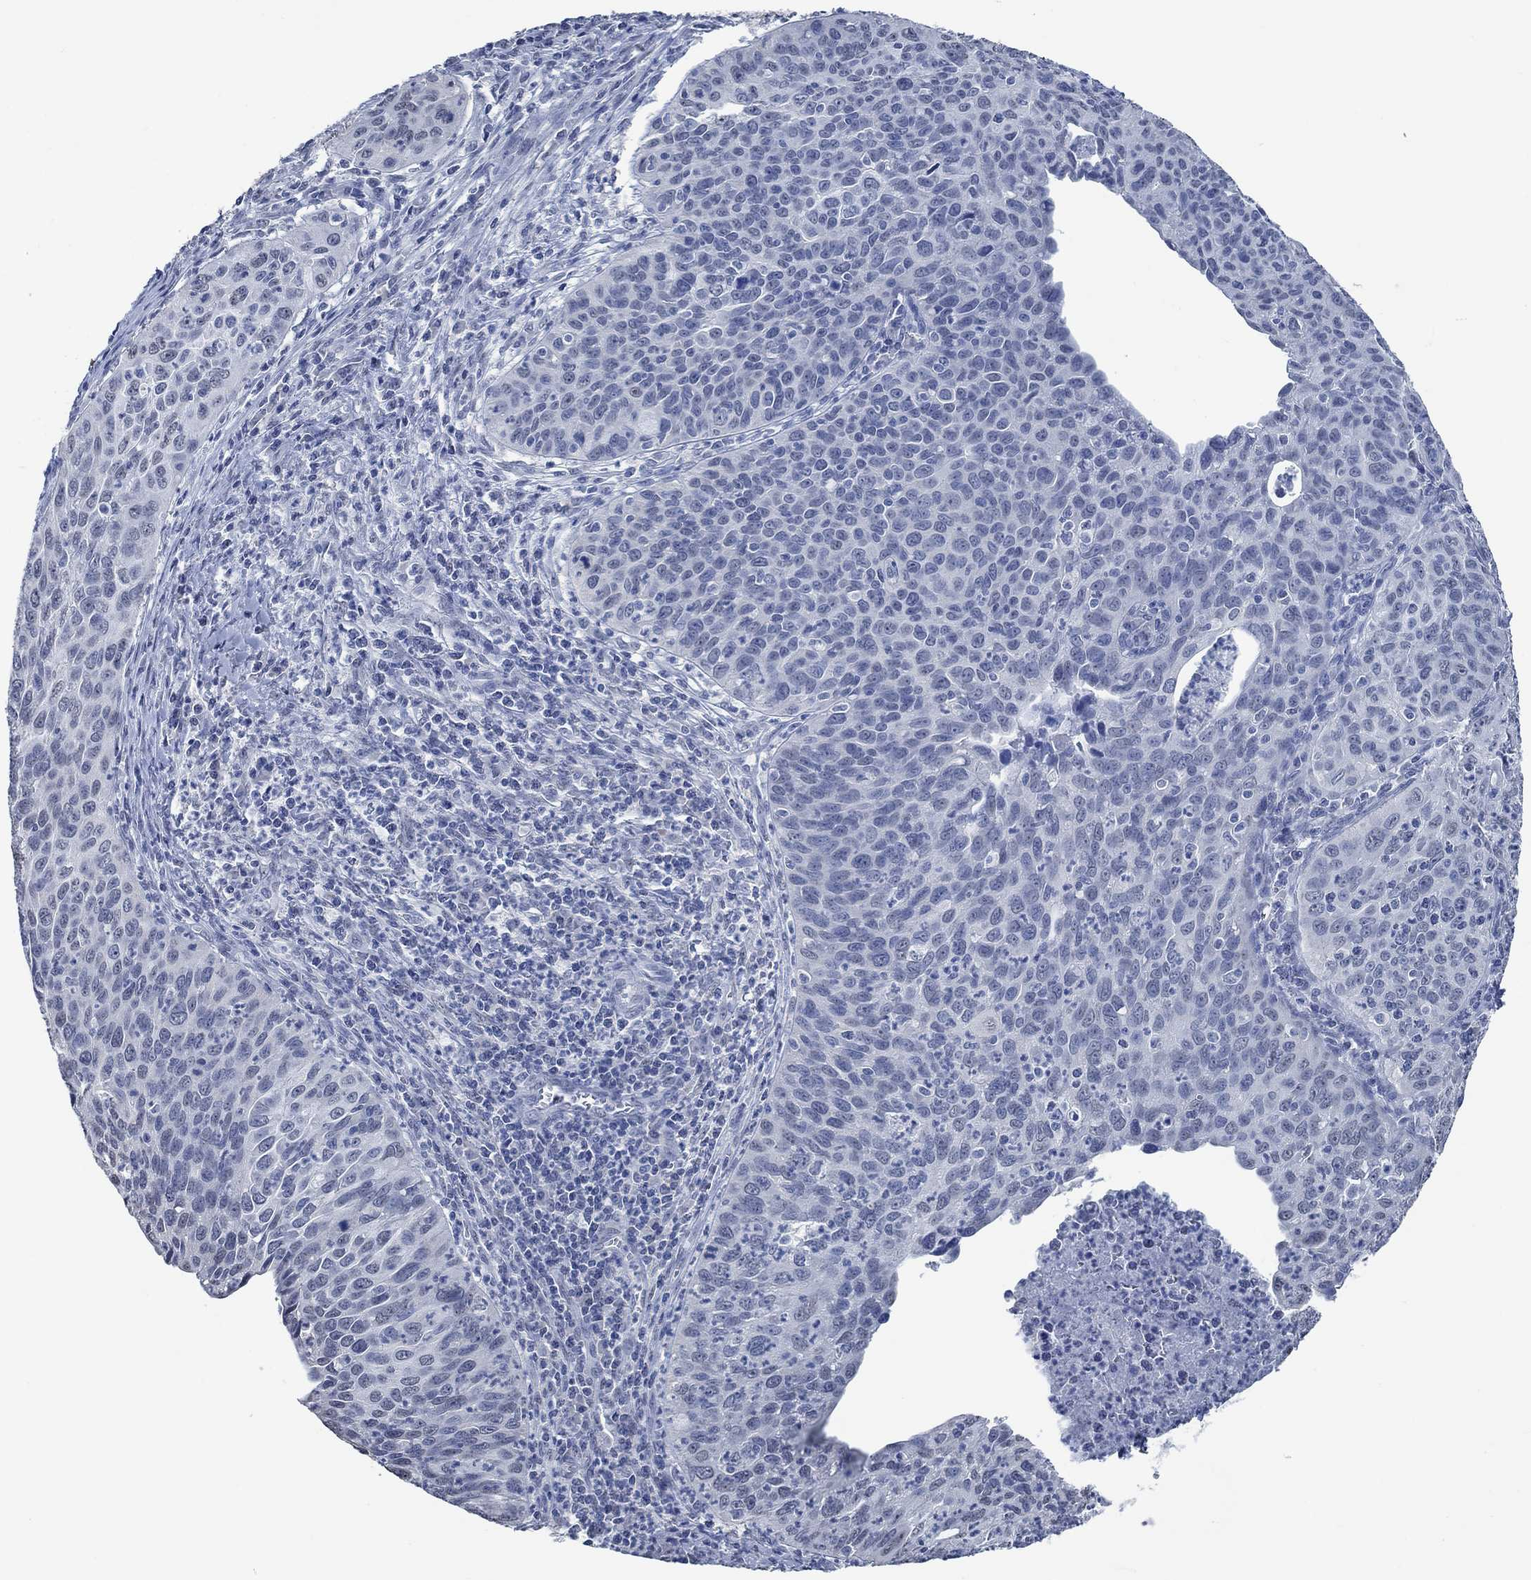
{"staining": {"intensity": "negative", "quantity": "none", "location": "none"}, "tissue": "cervical cancer", "cell_type": "Tumor cells", "image_type": "cancer", "snomed": [{"axis": "morphology", "description": "Squamous cell carcinoma, NOS"}, {"axis": "topography", "description": "Cervix"}], "caption": "This is a histopathology image of immunohistochemistry staining of cervical squamous cell carcinoma, which shows no positivity in tumor cells.", "gene": "OBSCN", "patient": {"sex": "female", "age": 26}}